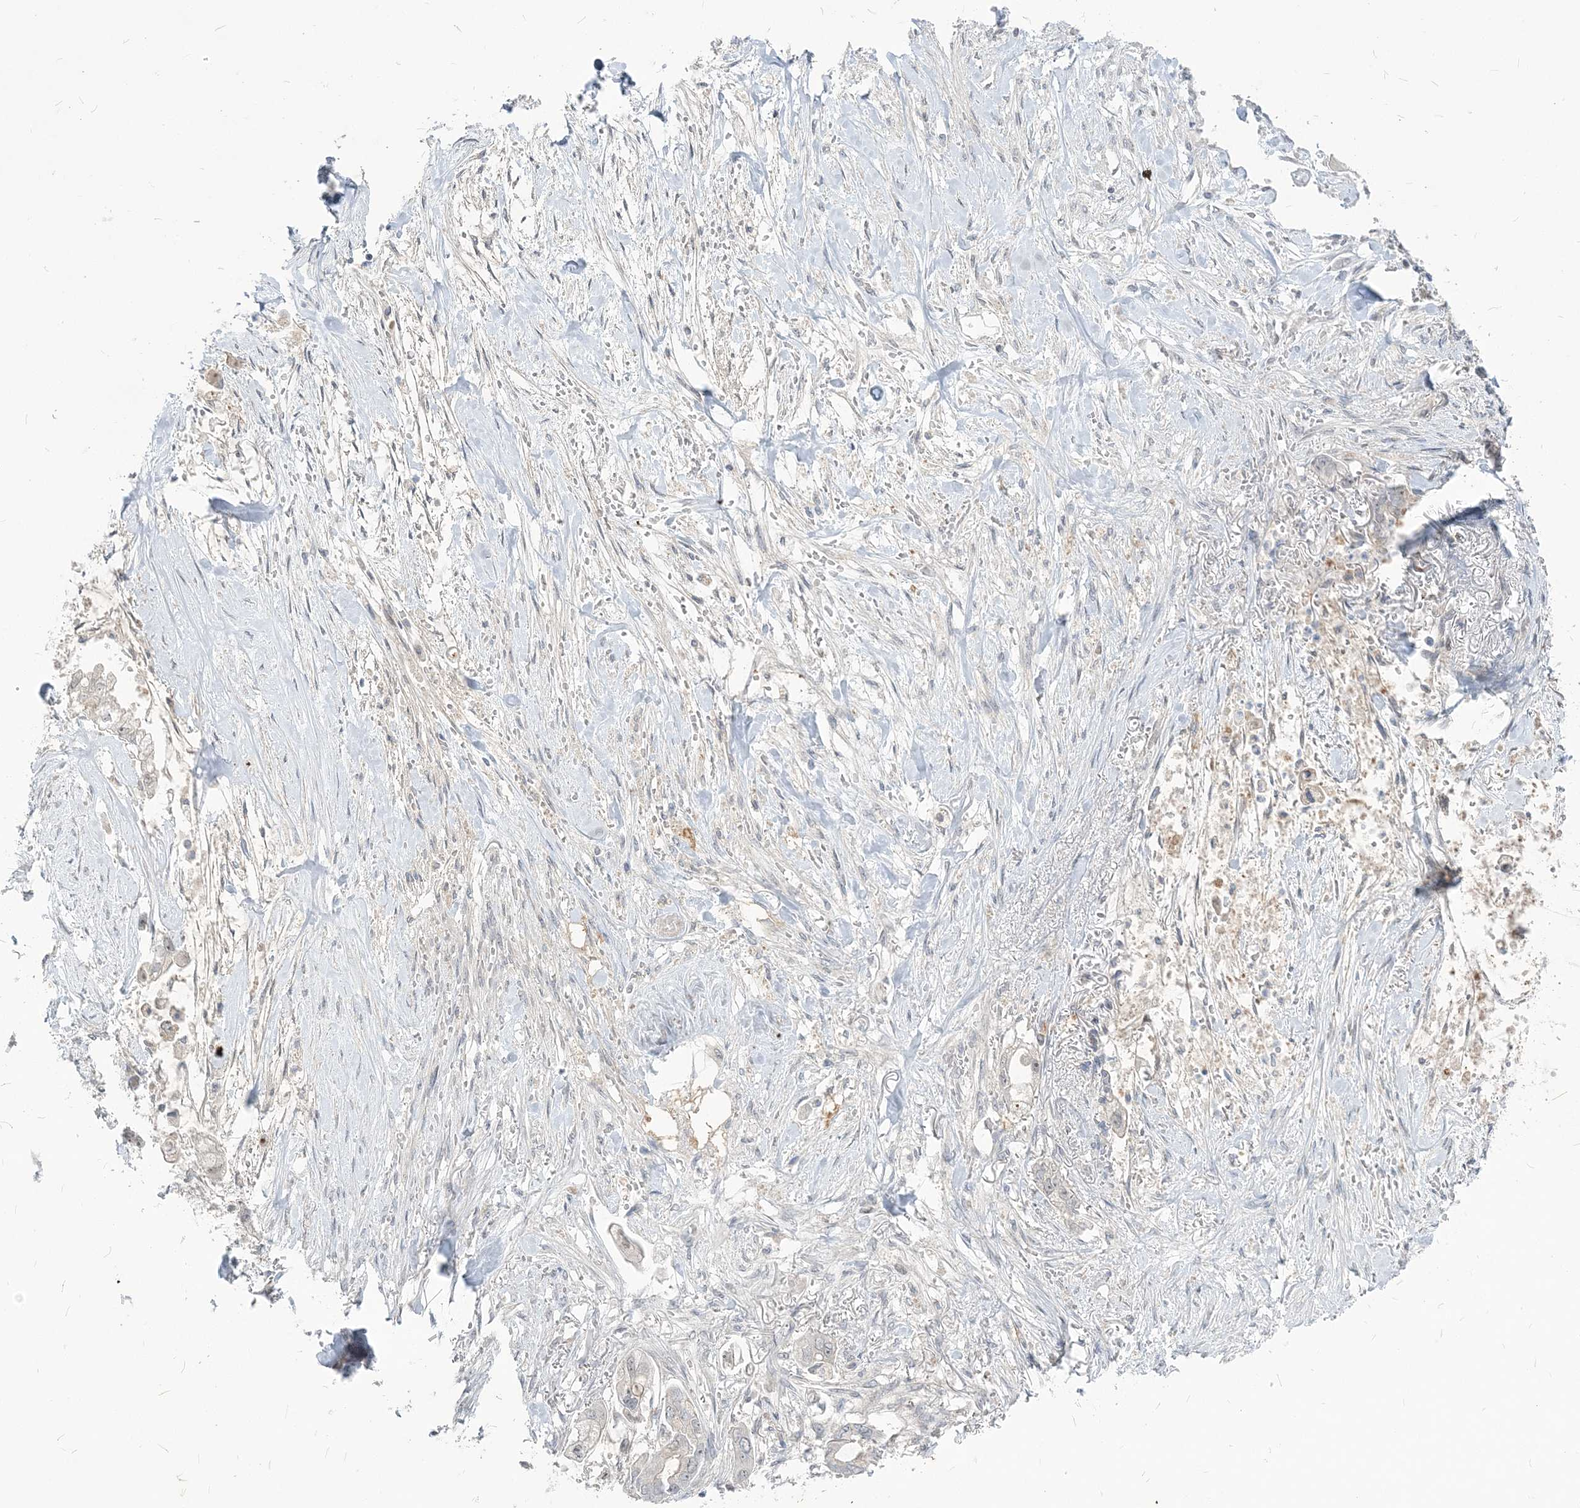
{"staining": {"intensity": "weak", "quantity": "<25%", "location": "nuclear"}, "tissue": "stomach cancer", "cell_type": "Tumor cells", "image_type": "cancer", "snomed": [{"axis": "morphology", "description": "Adenocarcinoma, NOS"}, {"axis": "topography", "description": "Stomach"}], "caption": "Micrograph shows no significant protein expression in tumor cells of stomach cancer.", "gene": "SDAD1", "patient": {"sex": "male", "age": 62}}